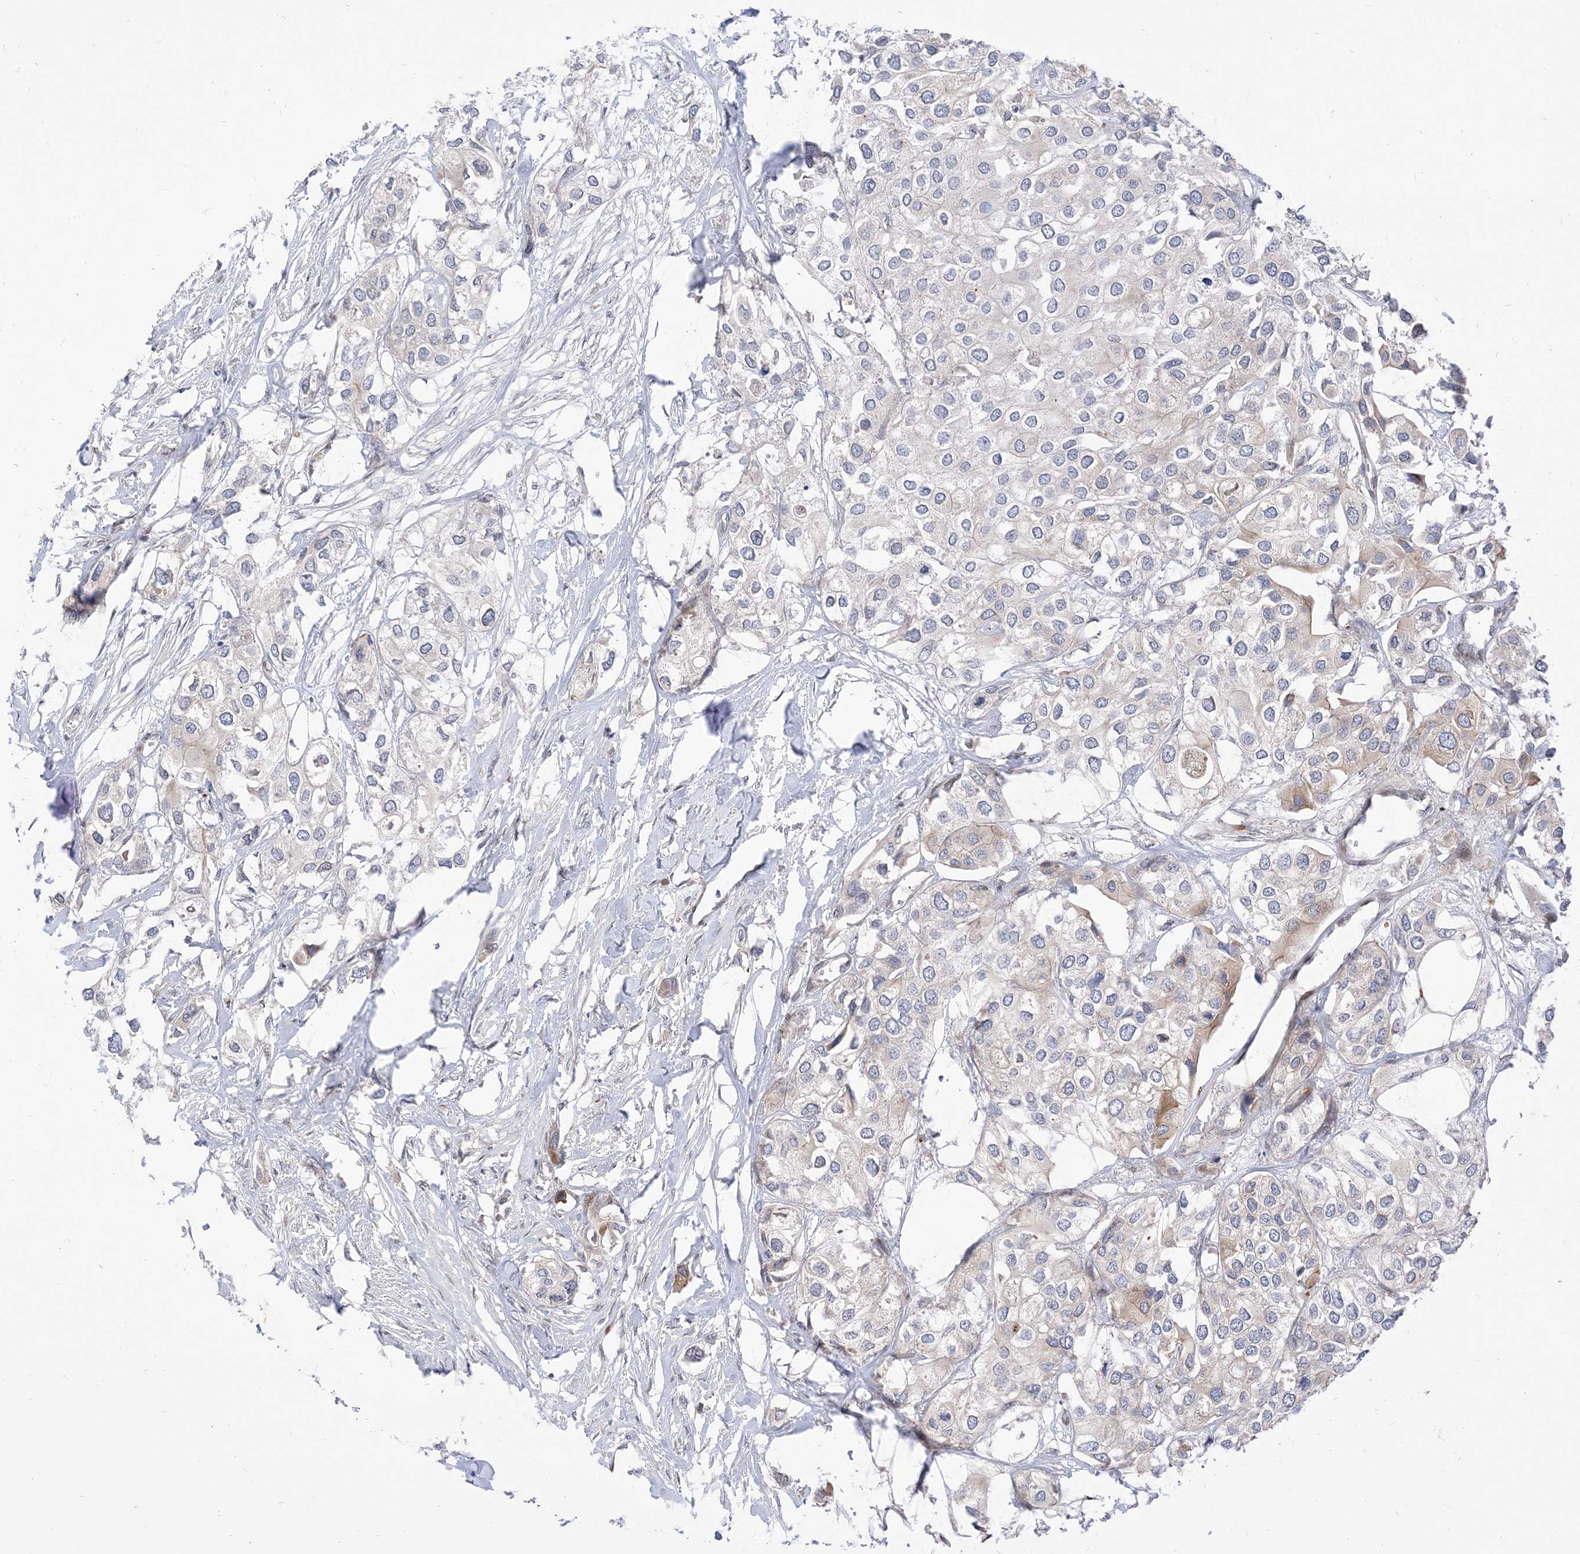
{"staining": {"intensity": "negative", "quantity": "none", "location": "none"}, "tissue": "urothelial cancer", "cell_type": "Tumor cells", "image_type": "cancer", "snomed": [{"axis": "morphology", "description": "Urothelial carcinoma, High grade"}, {"axis": "topography", "description": "Urinary bladder"}], "caption": "Immunohistochemistry photomicrograph of urothelial carcinoma (high-grade) stained for a protein (brown), which shows no positivity in tumor cells. (Stains: DAB immunohistochemistry (IHC) with hematoxylin counter stain, Microscopy: brightfield microscopy at high magnification).", "gene": "TYSND1", "patient": {"sex": "male", "age": 64}}